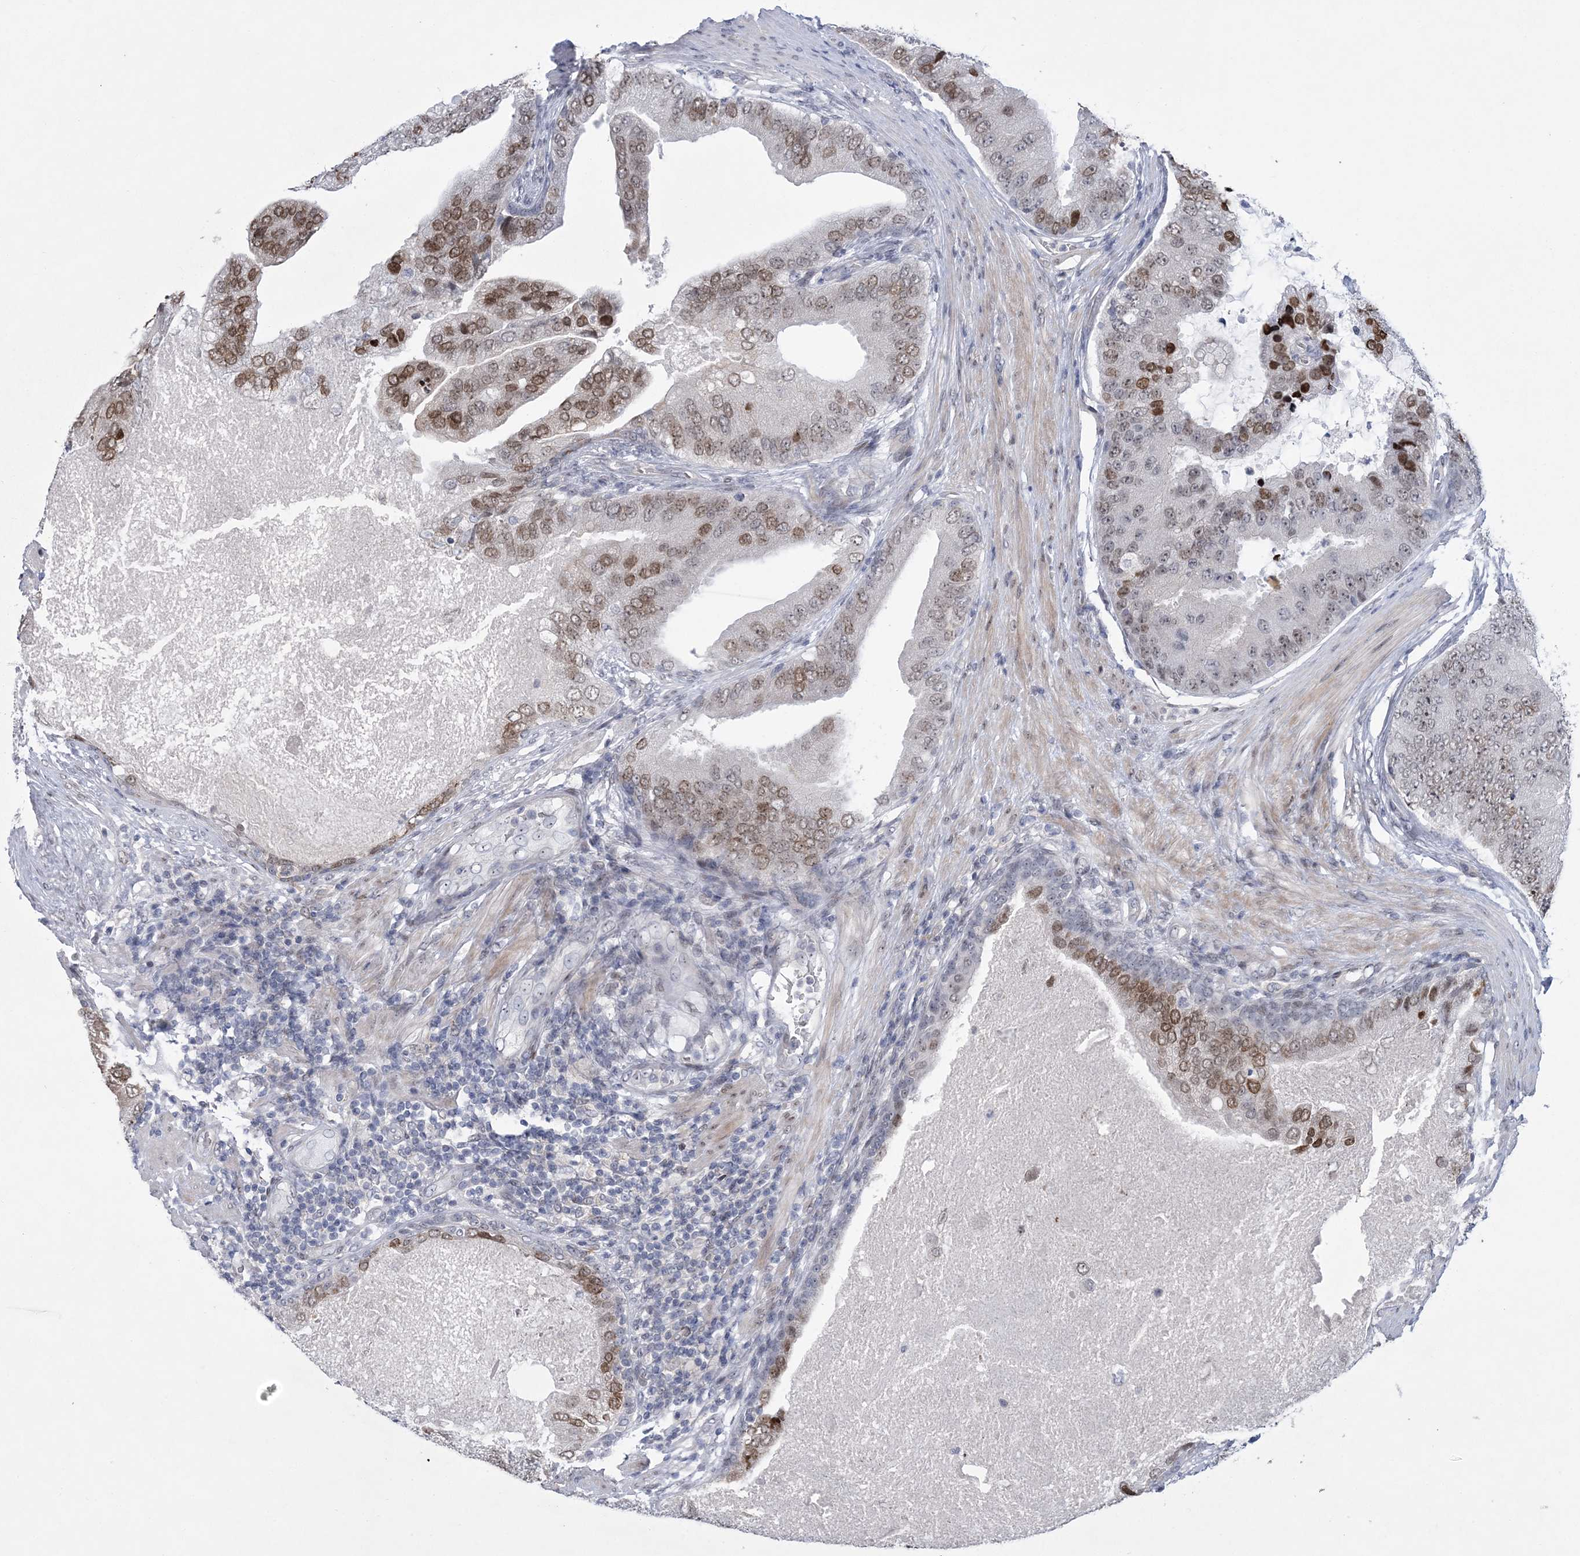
{"staining": {"intensity": "moderate", "quantity": "25%-75%", "location": "nuclear"}, "tissue": "prostate cancer", "cell_type": "Tumor cells", "image_type": "cancer", "snomed": [{"axis": "morphology", "description": "Adenocarcinoma, High grade"}, {"axis": "topography", "description": "Prostate"}], "caption": "DAB immunohistochemical staining of human high-grade adenocarcinoma (prostate) exhibits moderate nuclear protein staining in approximately 25%-75% of tumor cells.", "gene": "HOMEZ", "patient": {"sex": "male", "age": 70}}